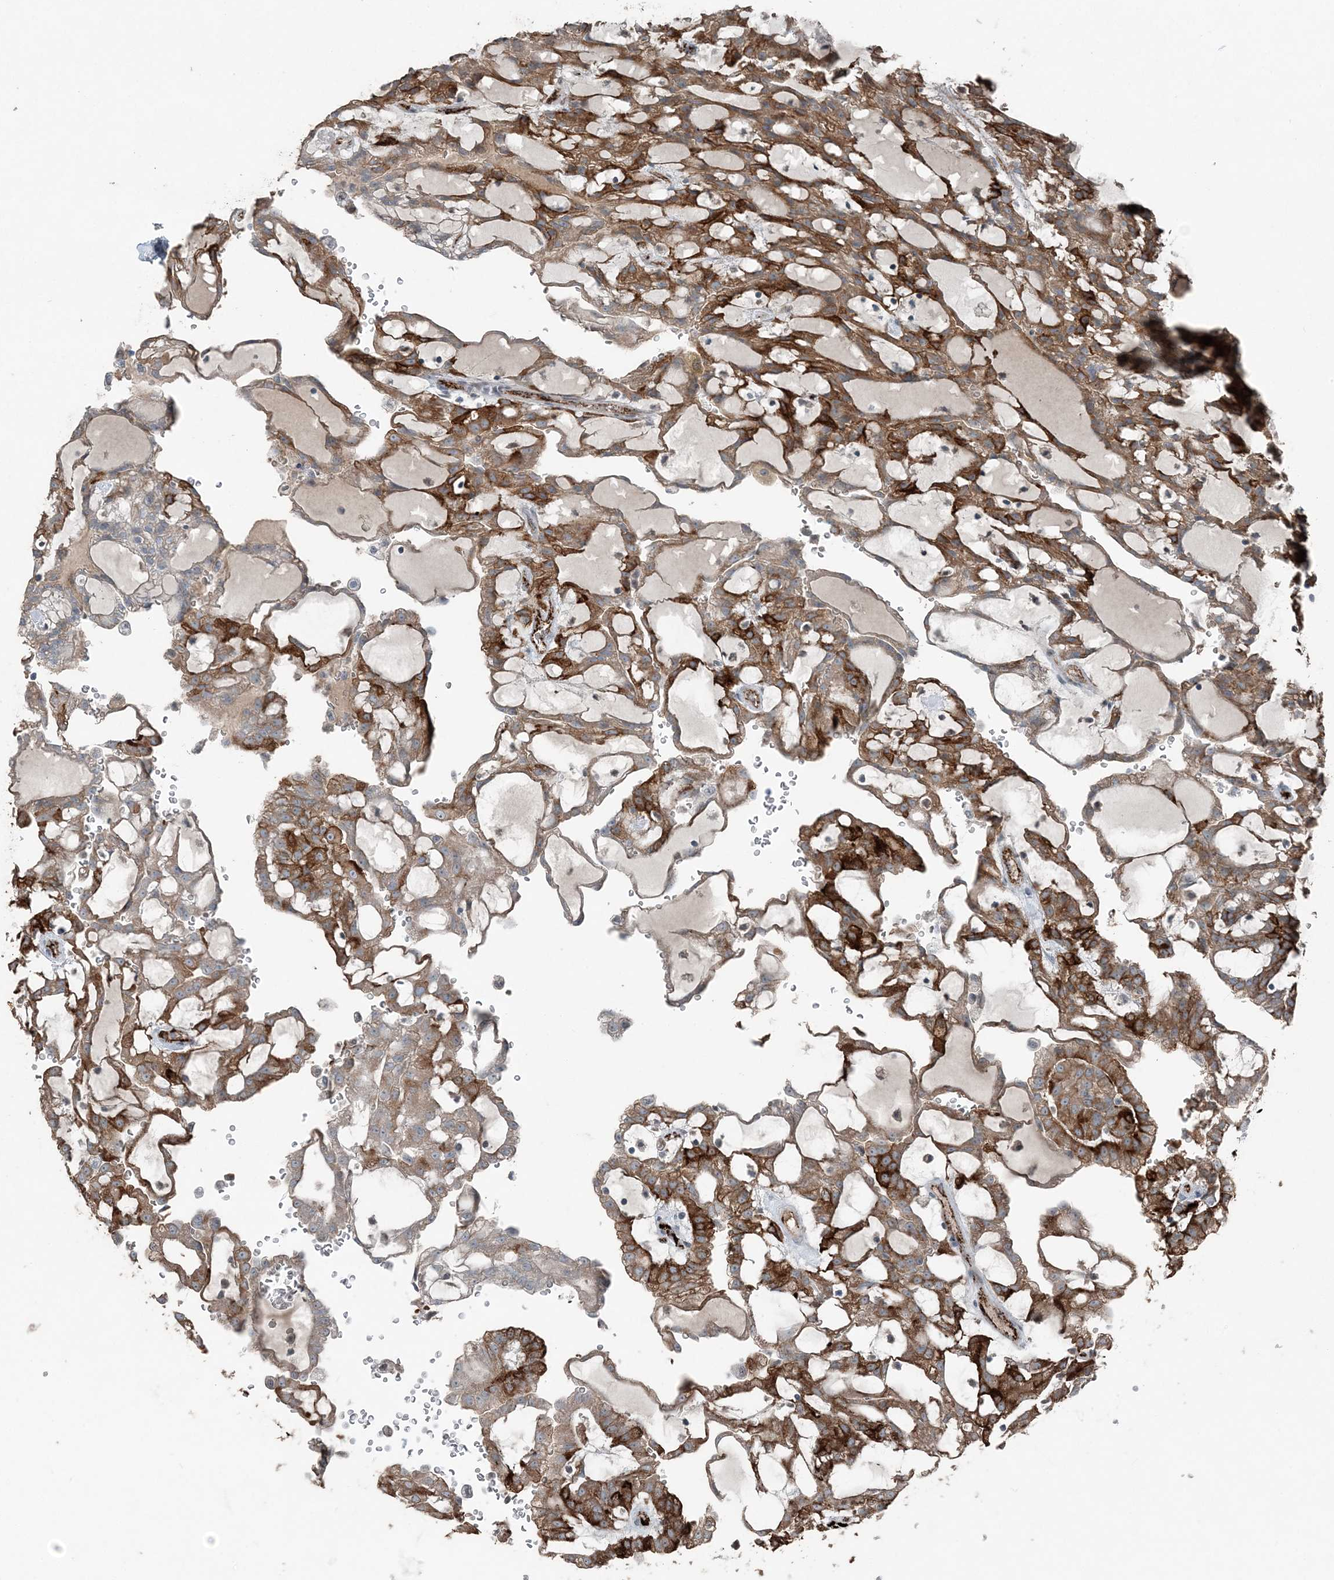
{"staining": {"intensity": "strong", "quantity": "25%-75%", "location": "cytoplasmic/membranous"}, "tissue": "renal cancer", "cell_type": "Tumor cells", "image_type": "cancer", "snomed": [{"axis": "morphology", "description": "Adenocarcinoma, NOS"}, {"axis": "topography", "description": "Kidney"}], "caption": "Immunohistochemical staining of renal cancer (adenocarcinoma) exhibits strong cytoplasmic/membranous protein staining in approximately 25%-75% of tumor cells.", "gene": "ELOVL7", "patient": {"sex": "male", "age": 63}}